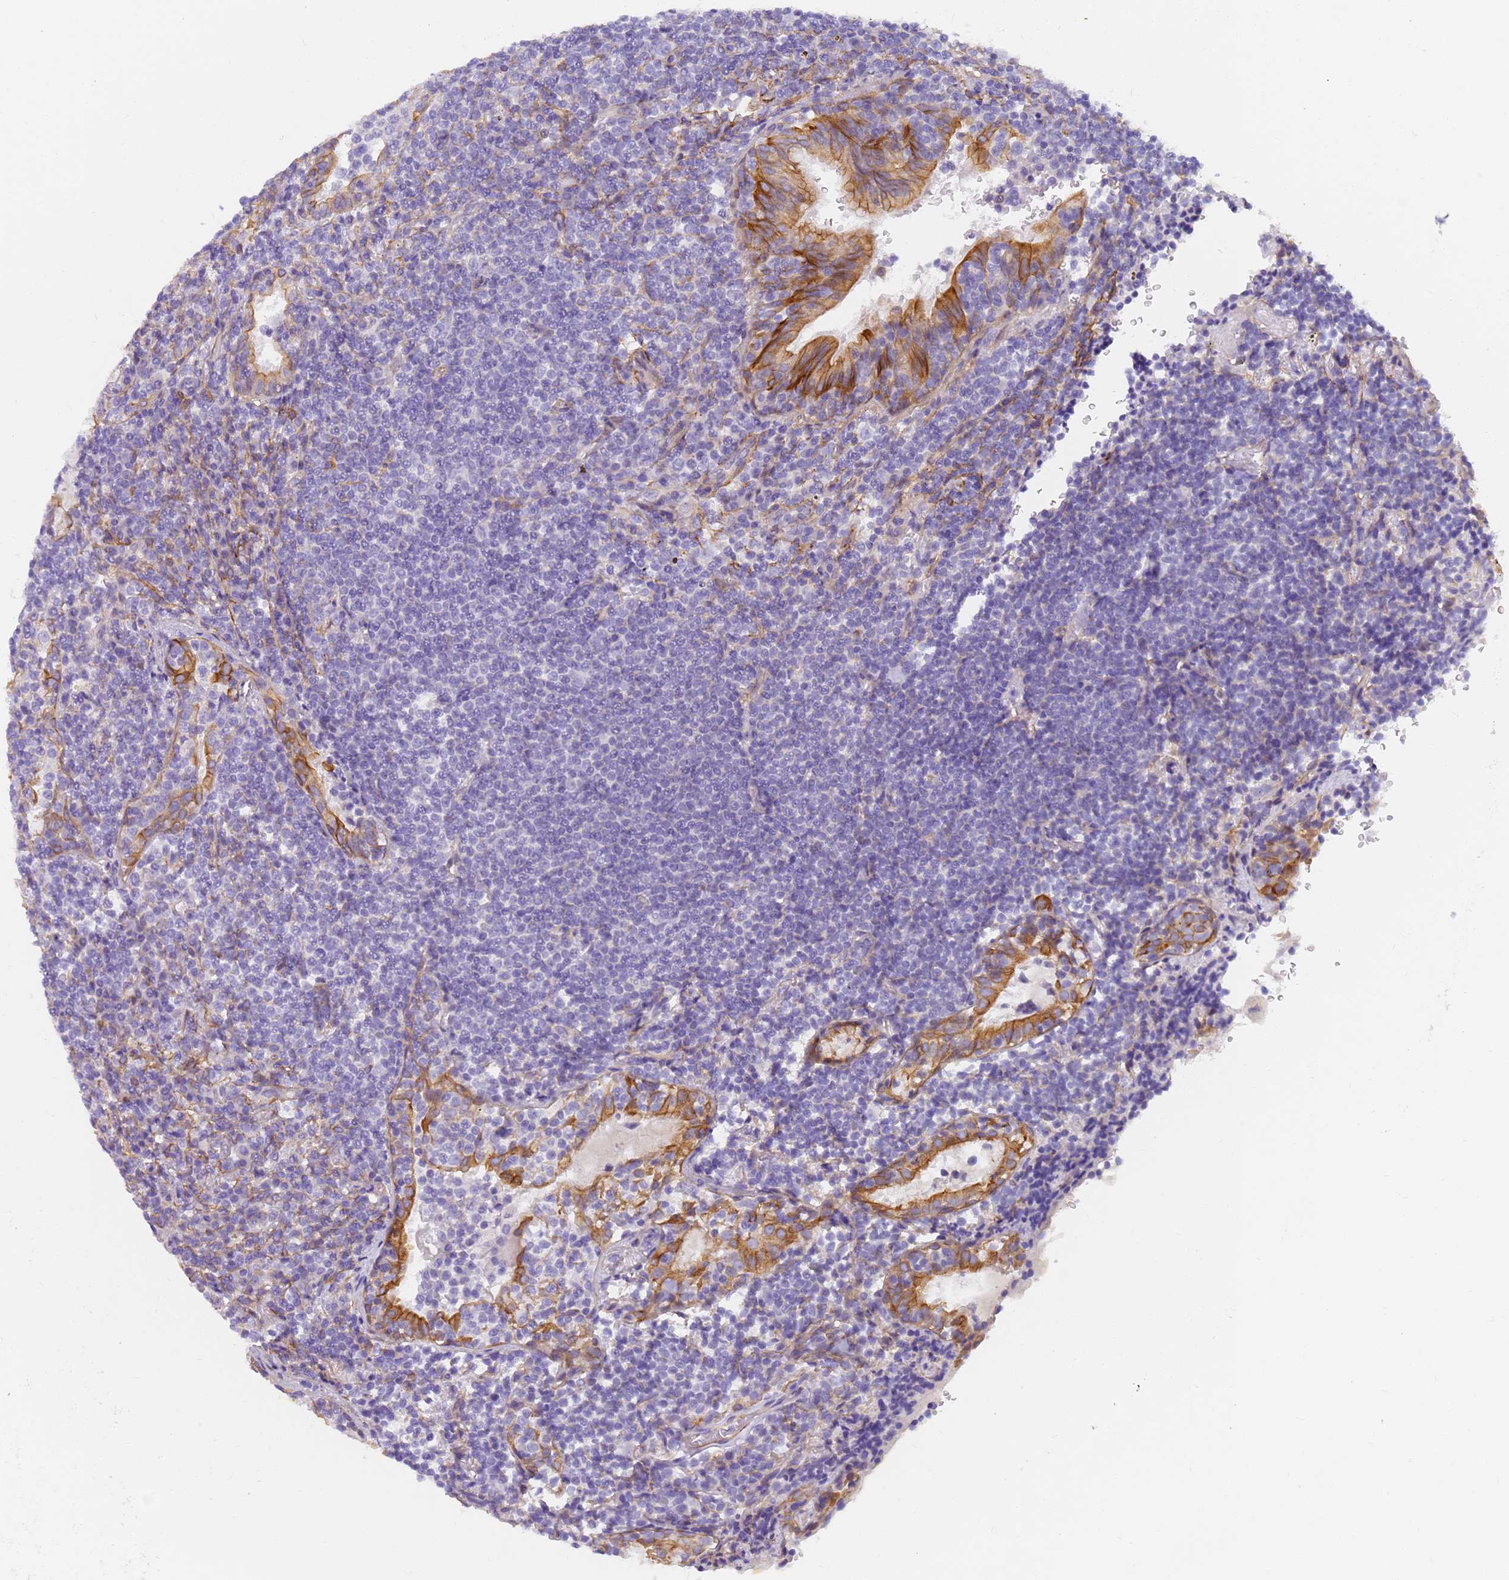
{"staining": {"intensity": "negative", "quantity": "none", "location": "none"}, "tissue": "lymphoma", "cell_type": "Tumor cells", "image_type": "cancer", "snomed": [{"axis": "morphology", "description": "Malignant lymphoma, non-Hodgkin's type, Low grade"}, {"axis": "topography", "description": "Lung"}], "caption": "Tumor cells are negative for protein expression in human malignant lymphoma, non-Hodgkin's type (low-grade).", "gene": "MVB12A", "patient": {"sex": "female", "age": 71}}